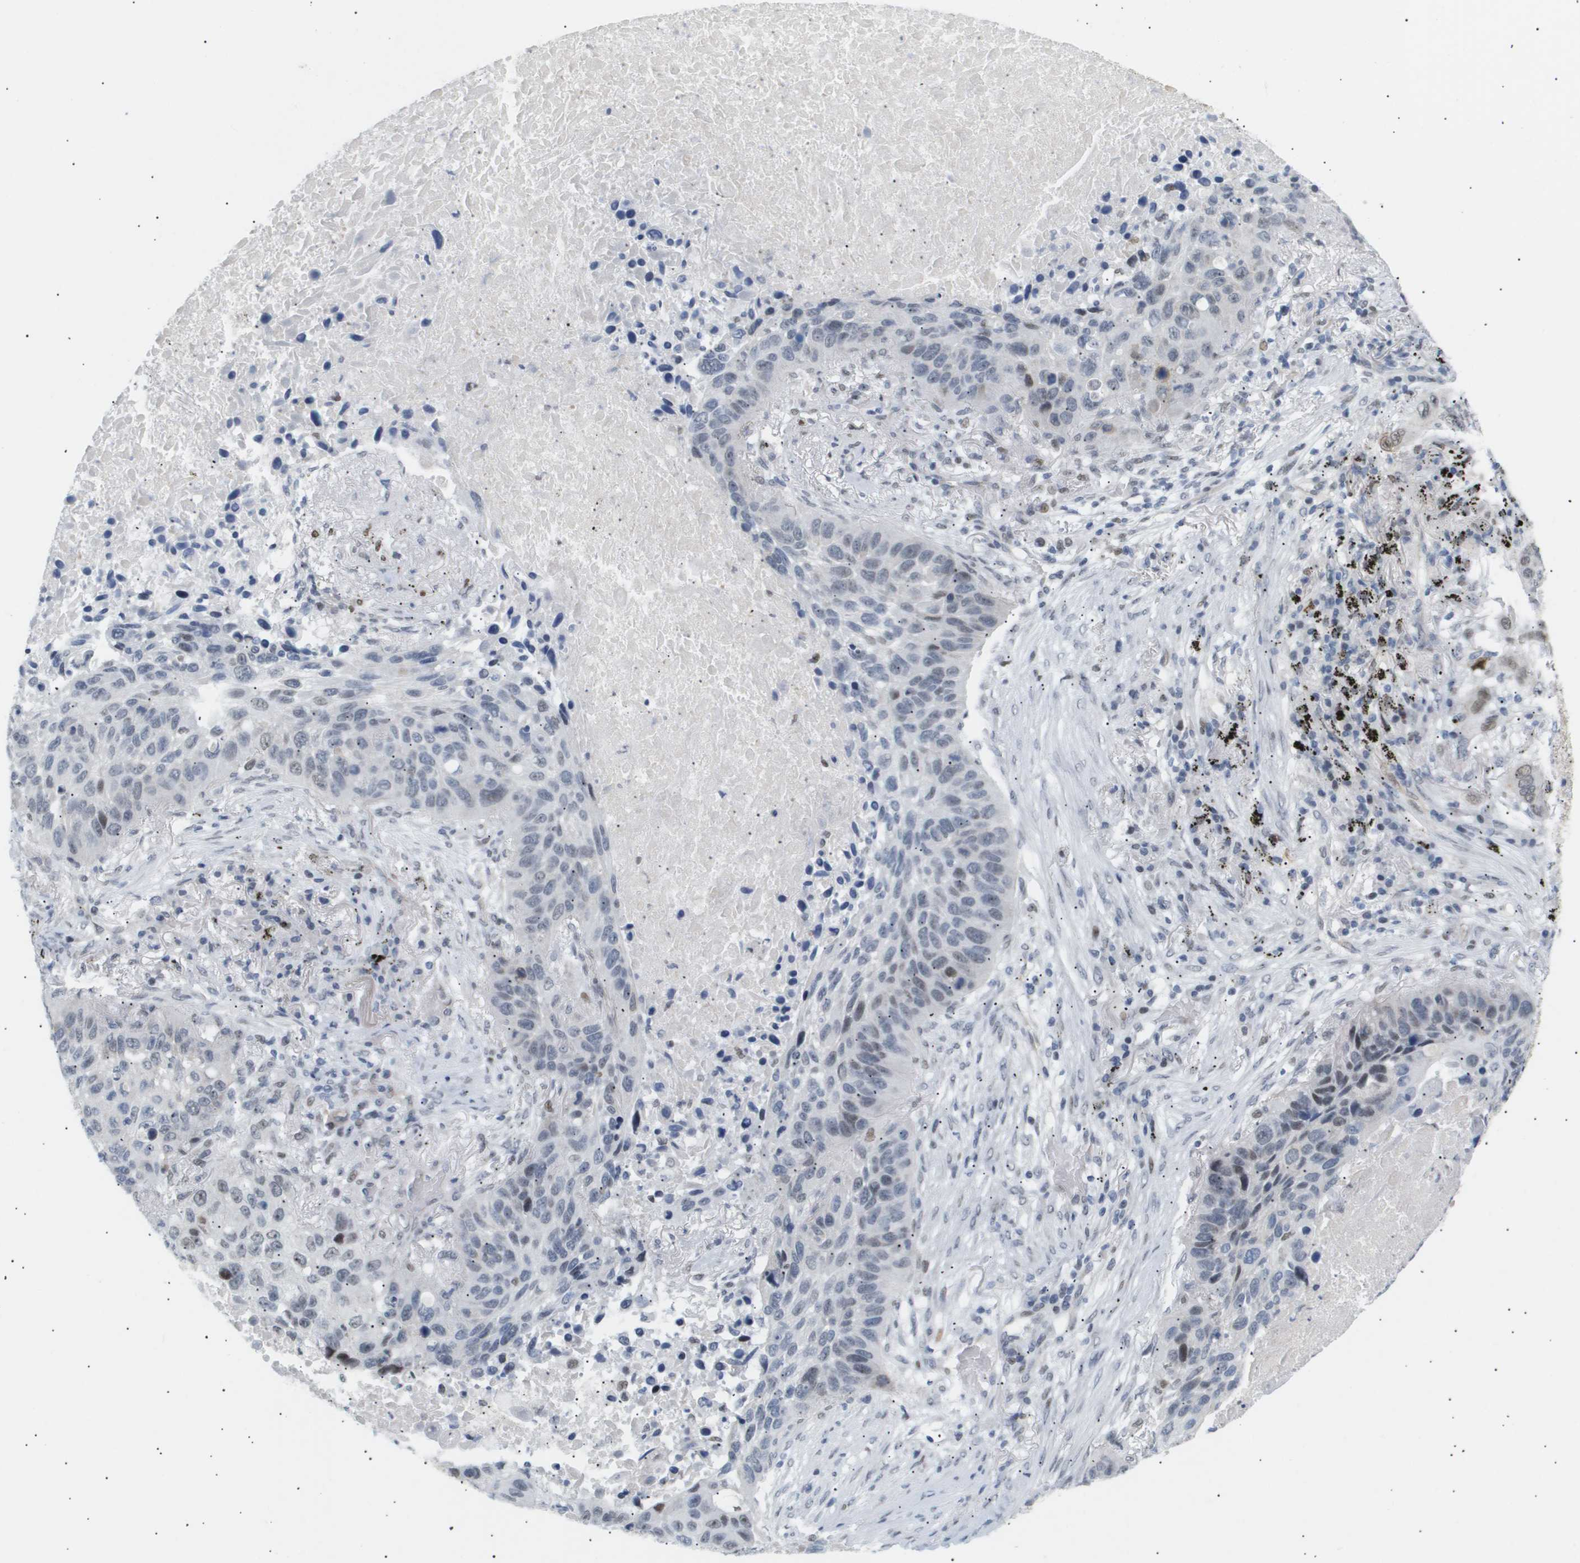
{"staining": {"intensity": "weak", "quantity": "<25%", "location": "nuclear"}, "tissue": "lung cancer", "cell_type": "Tumor cells", "image_type": "cancer", "snomed": [{"axis": "morphology", "description": "Squamous cell carcinoma, NOS"}, {"axis": "topography", "description": "Lung"}], "caption": "Lung cancer (squamous cell carcinoma) stained for a protein using immunohistochemistry reveals no positivity tumor cells.", "gene": "PPARD", "patient": {"sex": "male", "age": 57}}